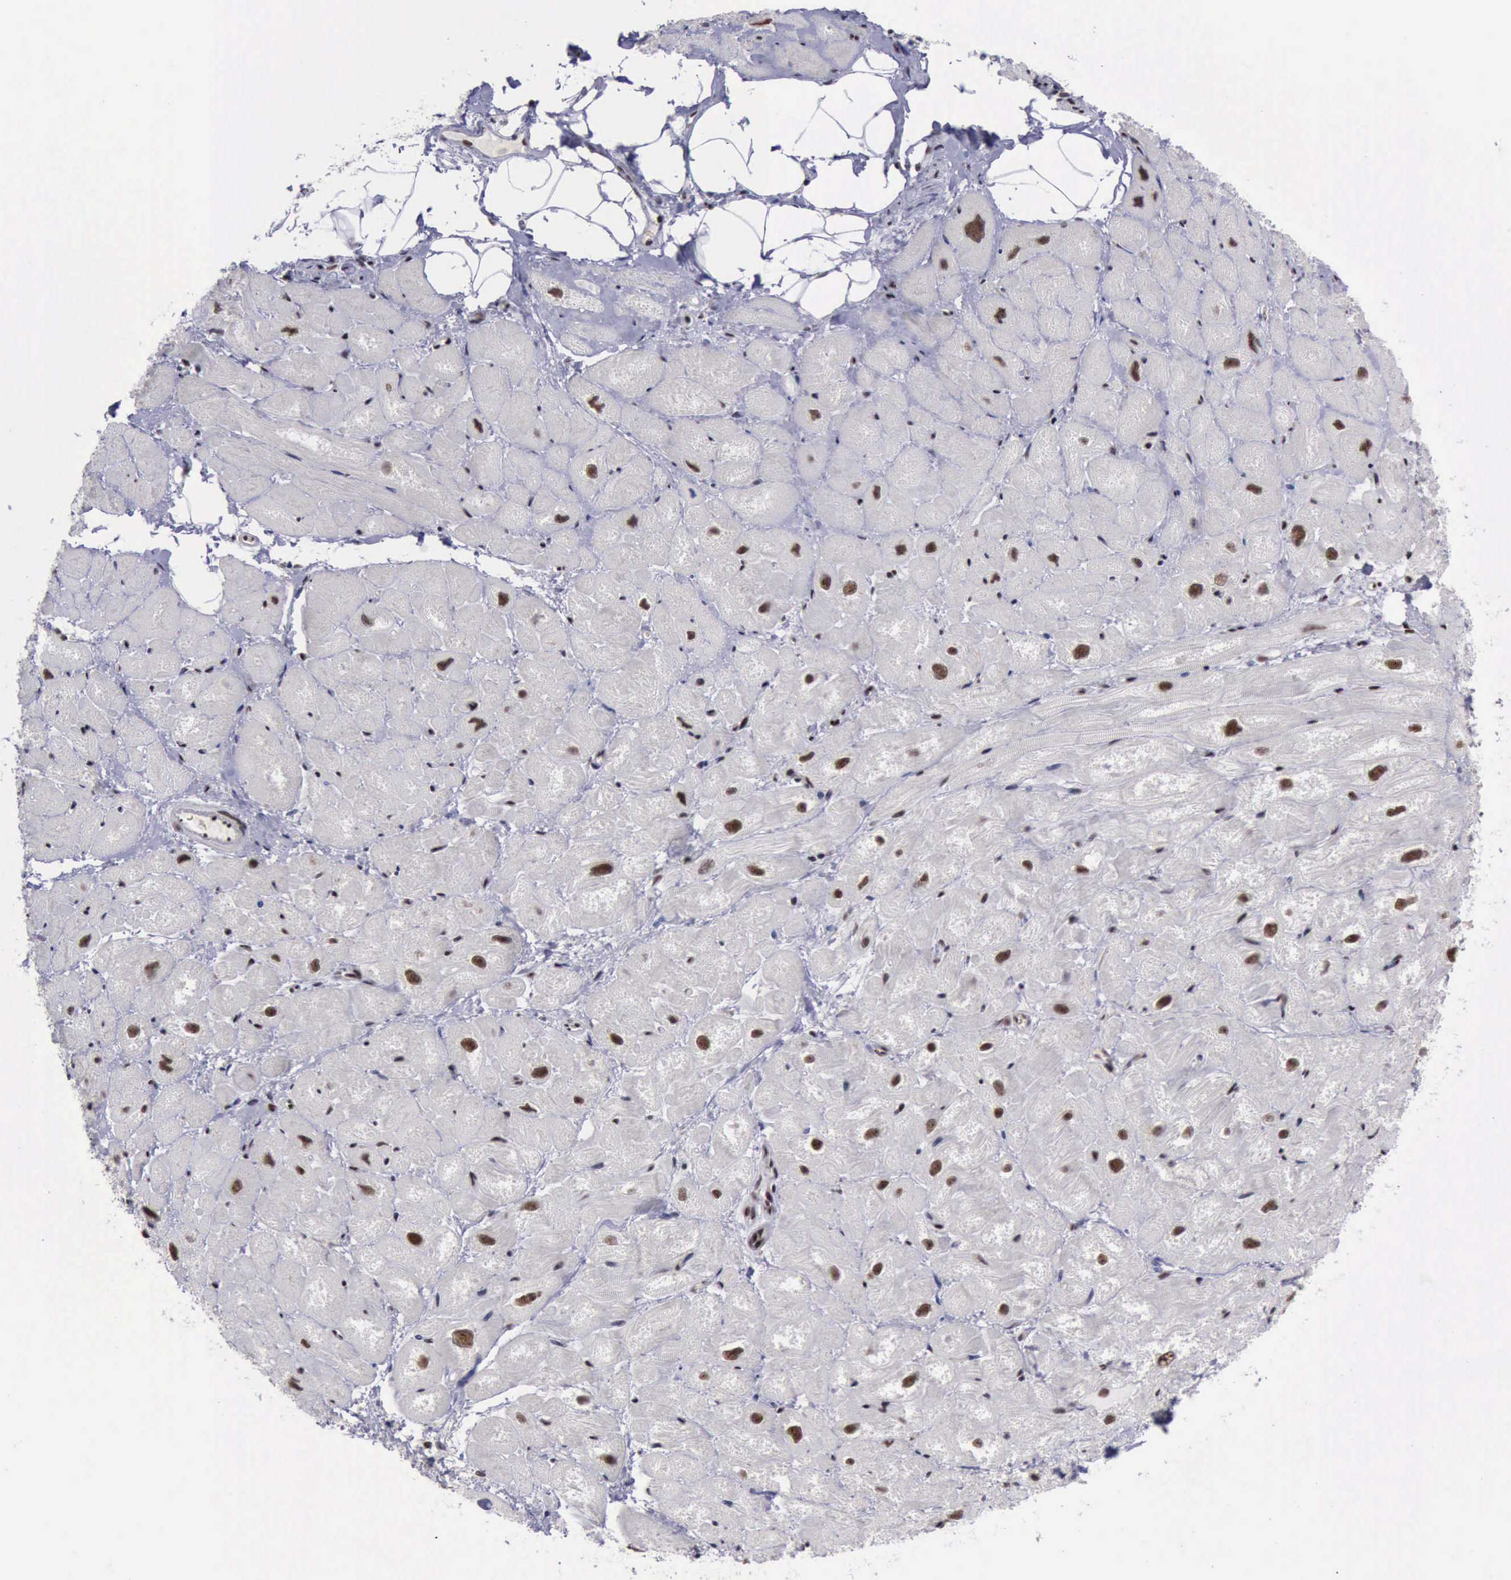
{"staining": {"intensity": "moderate", "quantity": "25%-75%", "location": "nuclear"}, "tissue": "heart muscle", "cell_type": "Cardiomyocytes", "image_type": "normal", "snomed": [{"axis": "morphology", "description": "Normal tissue, NOS"}, {"axis": "topography", "description": "Heart"}], "caption": "This is an image of IHC staining of benign heart muscle, which shows moderate expression in the nuclear of cardiomyocytes.", "gene": "YY1", "patient": {"sex": "male", "age": 49}}